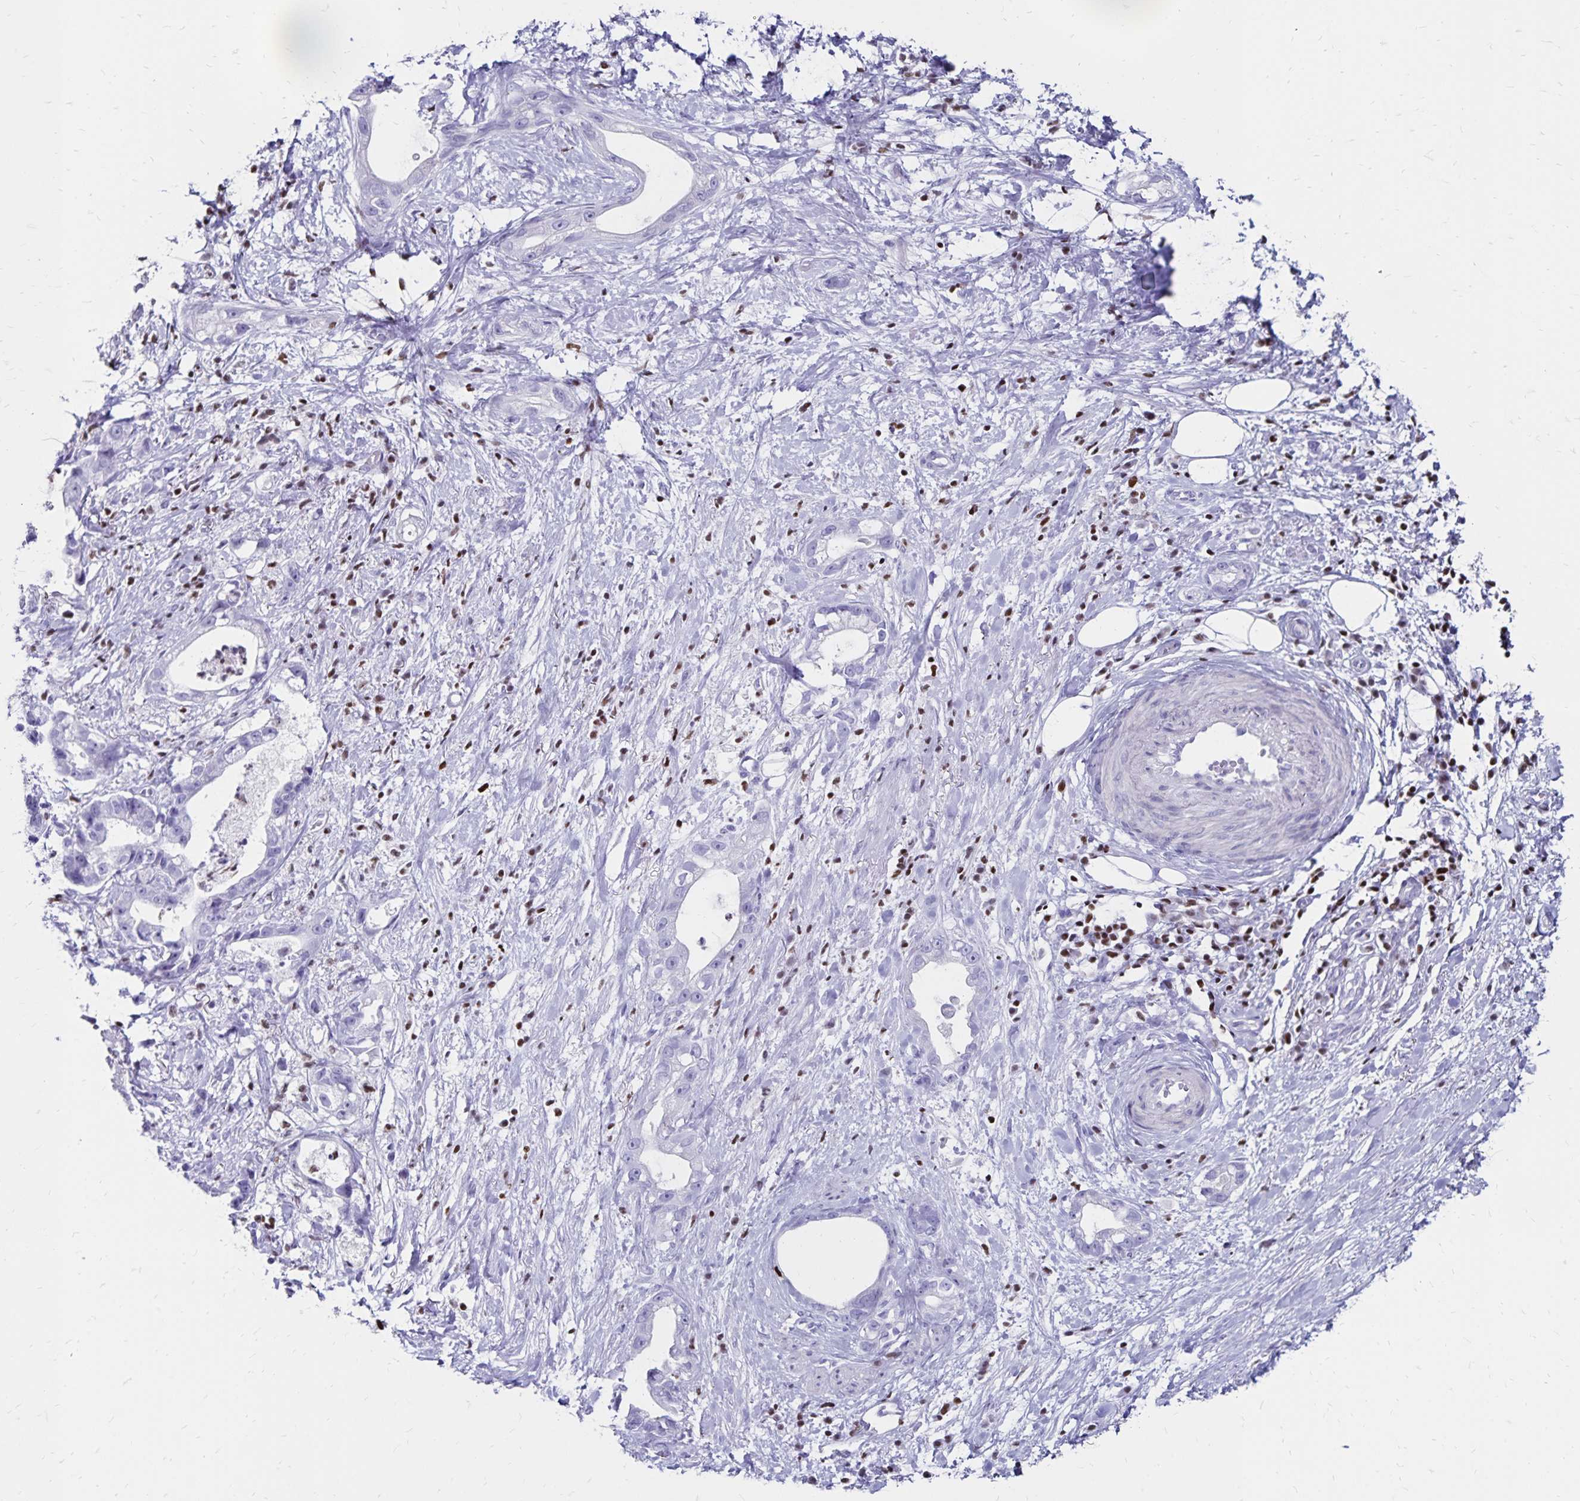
{"staining": {"intensity": "negative", "quantity": "none", "location": "none"}, "tissue": "stomach cancer", "cell_type": "Tumor cells", "image_type": "cancer", "snomed": [{"axis": "morphology", "description": "Adenocarcinoma, NOS"}, {"axis": "topography", "description": "Stomach"}], "caption": "Stomach cancer was stained to show a protein in brown. There is no significant staining in tumor cells.", "gene": "IKZF1", "patient": {"sex": "male", "age": 55}}